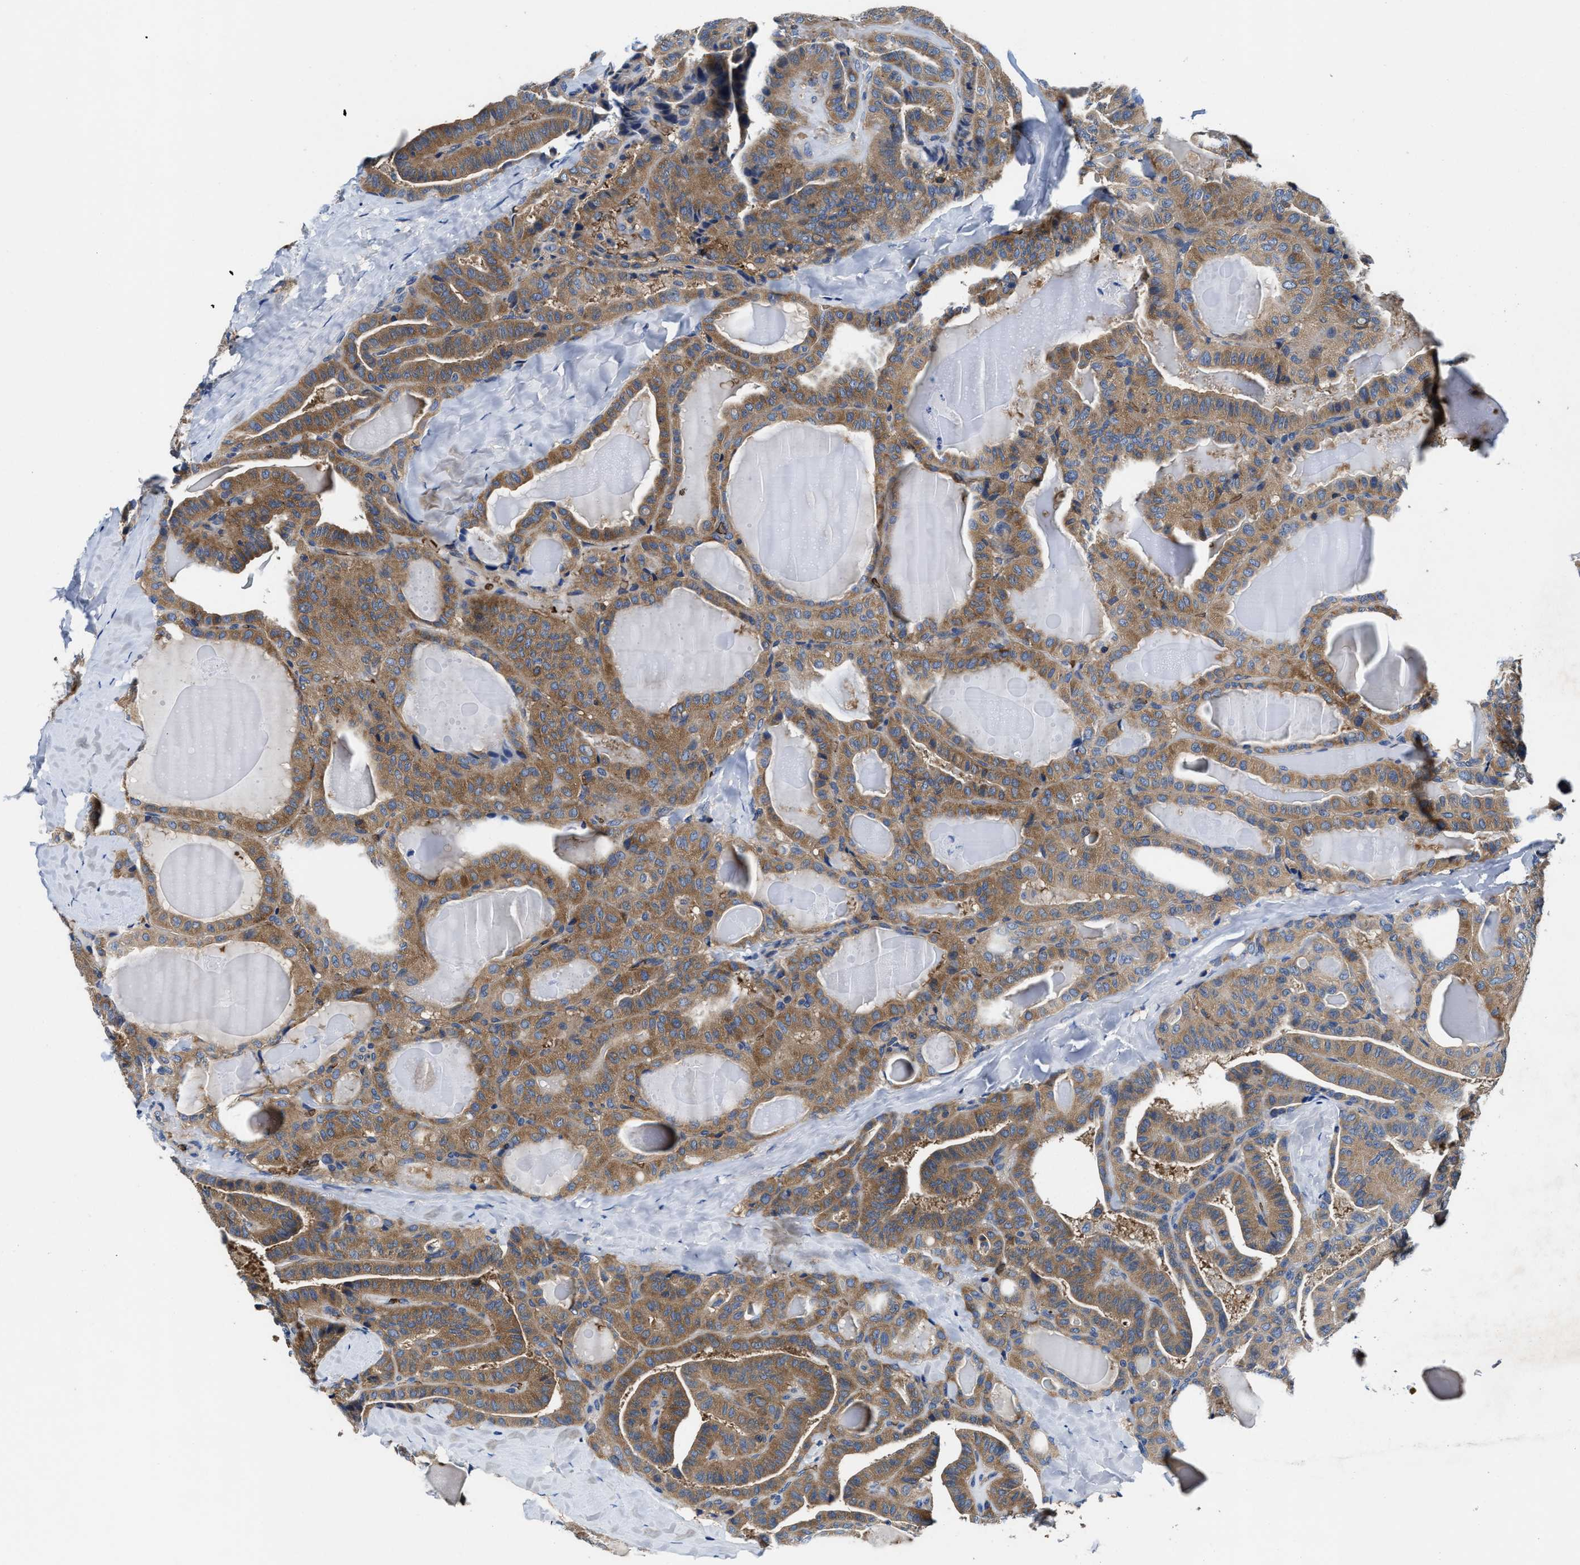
{"staining": {"intensity": "moderate", "quantity": ">75%", "location": "cytoplasmic/membranous"}, "tissue": "thyroid cancer", "cell_type": "Tumor cells", "image_type": "cancer", "snomed": [{"axis": "morphology", "description": "Papillary adenocarcinoma, NOS"}, {"axis": "topography", "description": "Thyroid gland"}], "caption": "Approximately >75% of tumor cells in human papillary adenocarcinoma (thyroid) exhibit moderate cytoplasmic/membranous protein expression as visualized by brown immunohistochemical staining.", "gene": "PHLPP1", "patient": {"sex": "male", "age": 77}}